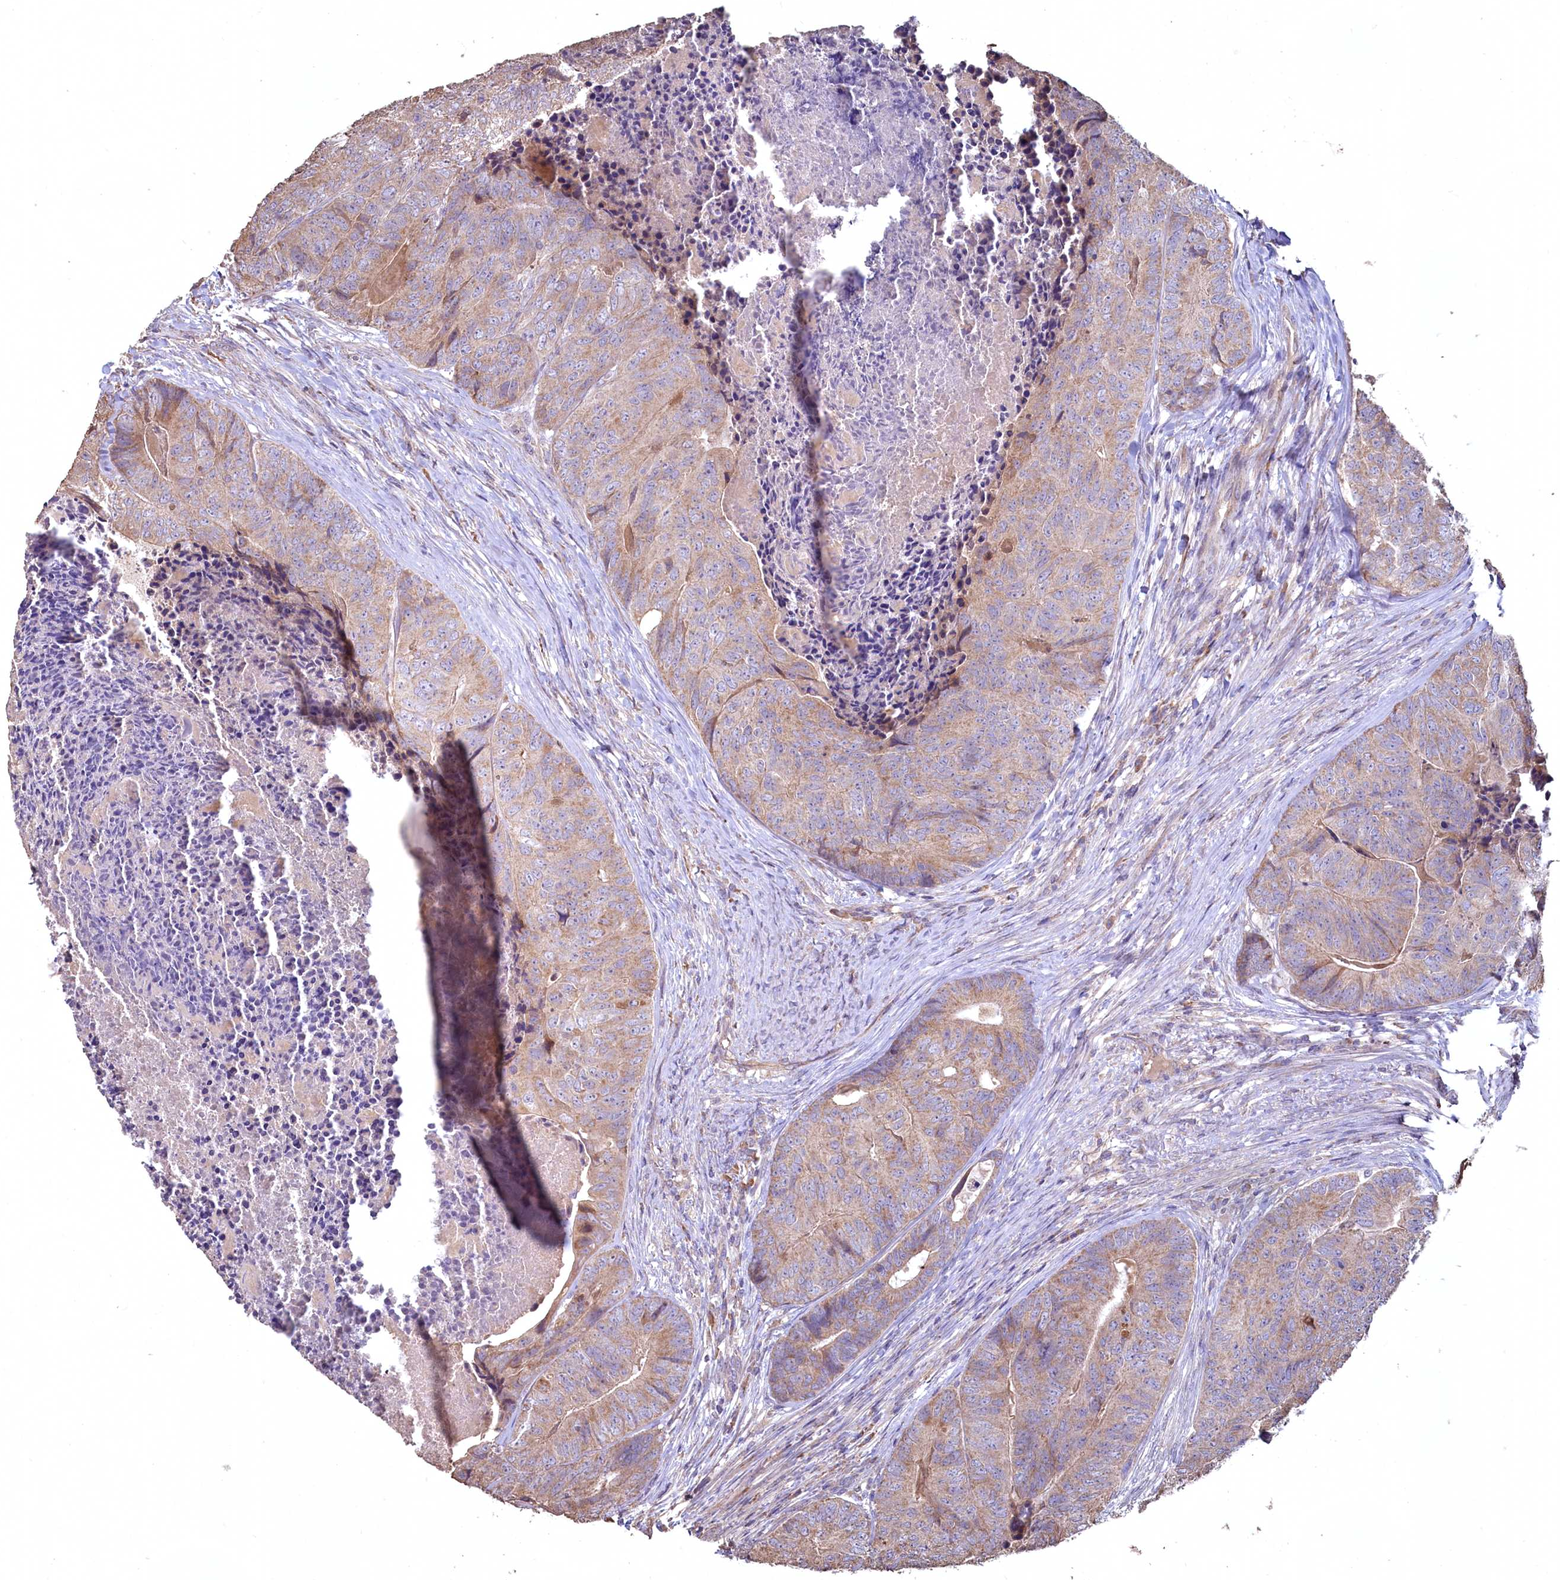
{"staining": {"intensity": "moderate", "quantity": "25%-75%", "location": "cytoplasmic/membranous"}, "tissue": "colorectal cancer", "cell_type": "Tumor cells", "image_type": "cancer", "snomed": [{"axis": "morphology", "description": "Adenocarcinoma, NOS"}, {"axis": "topography", "description": "Colon"}], "caption": "The histopathology image reveals a brown stain indicating the presence of a protein in the cytoplasmic/membranous of tumor cells in adenocarcinoma (colorectal). (Stains: DAB (3,3'-diaminobenzidine) in brown, nuclei in blue, Microscopy: brightfield microscopy at high magnification).", "gene": "FUNDC1", "patient": {"sex": "female", "age": 67}}